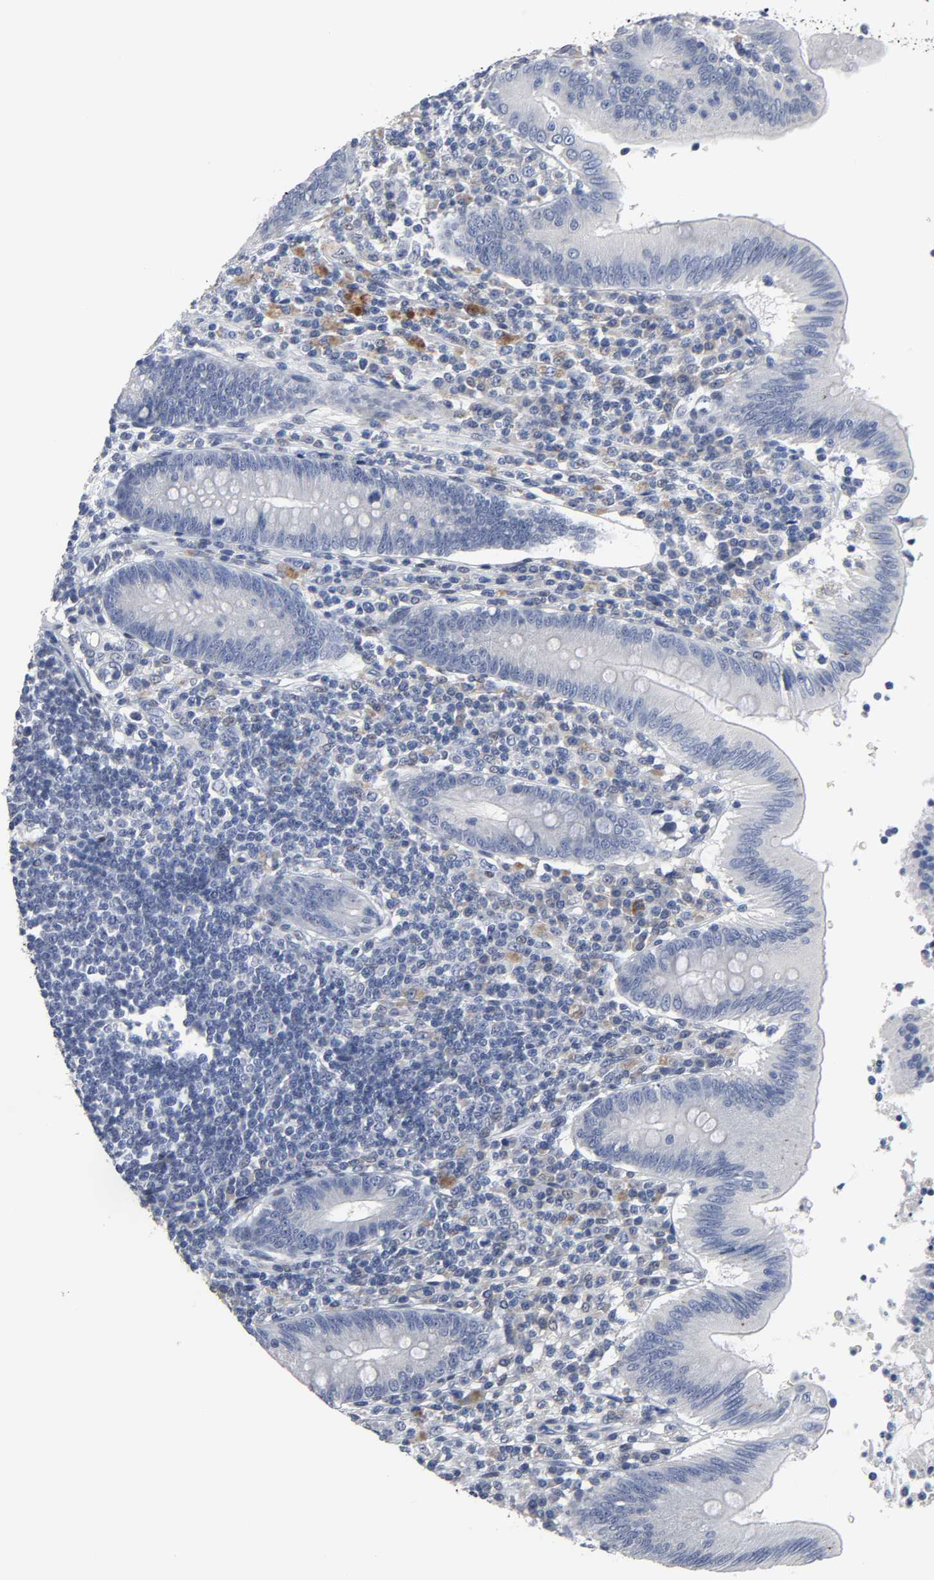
{"staining": {"intensity": "negative", "quantity": "none", "location": "none"}, "tissue": "appendix", "cell_type": "Glandular cells", "image_type": "normal", "snomed": [{"axis": "morphology", "description": "Normal tissue, NOS"}, {"axis": "morphology", "description": "Inflammation, NOS"}, {"axis": "topography", "description": "Appendix"}], "caption": "This is a image of immunohistochemistry (IHC) staining of normal appendix, which shows no expression in glandular cells.", "gene": "SALL2", "patient": {"sex": "male", "age": 46}}